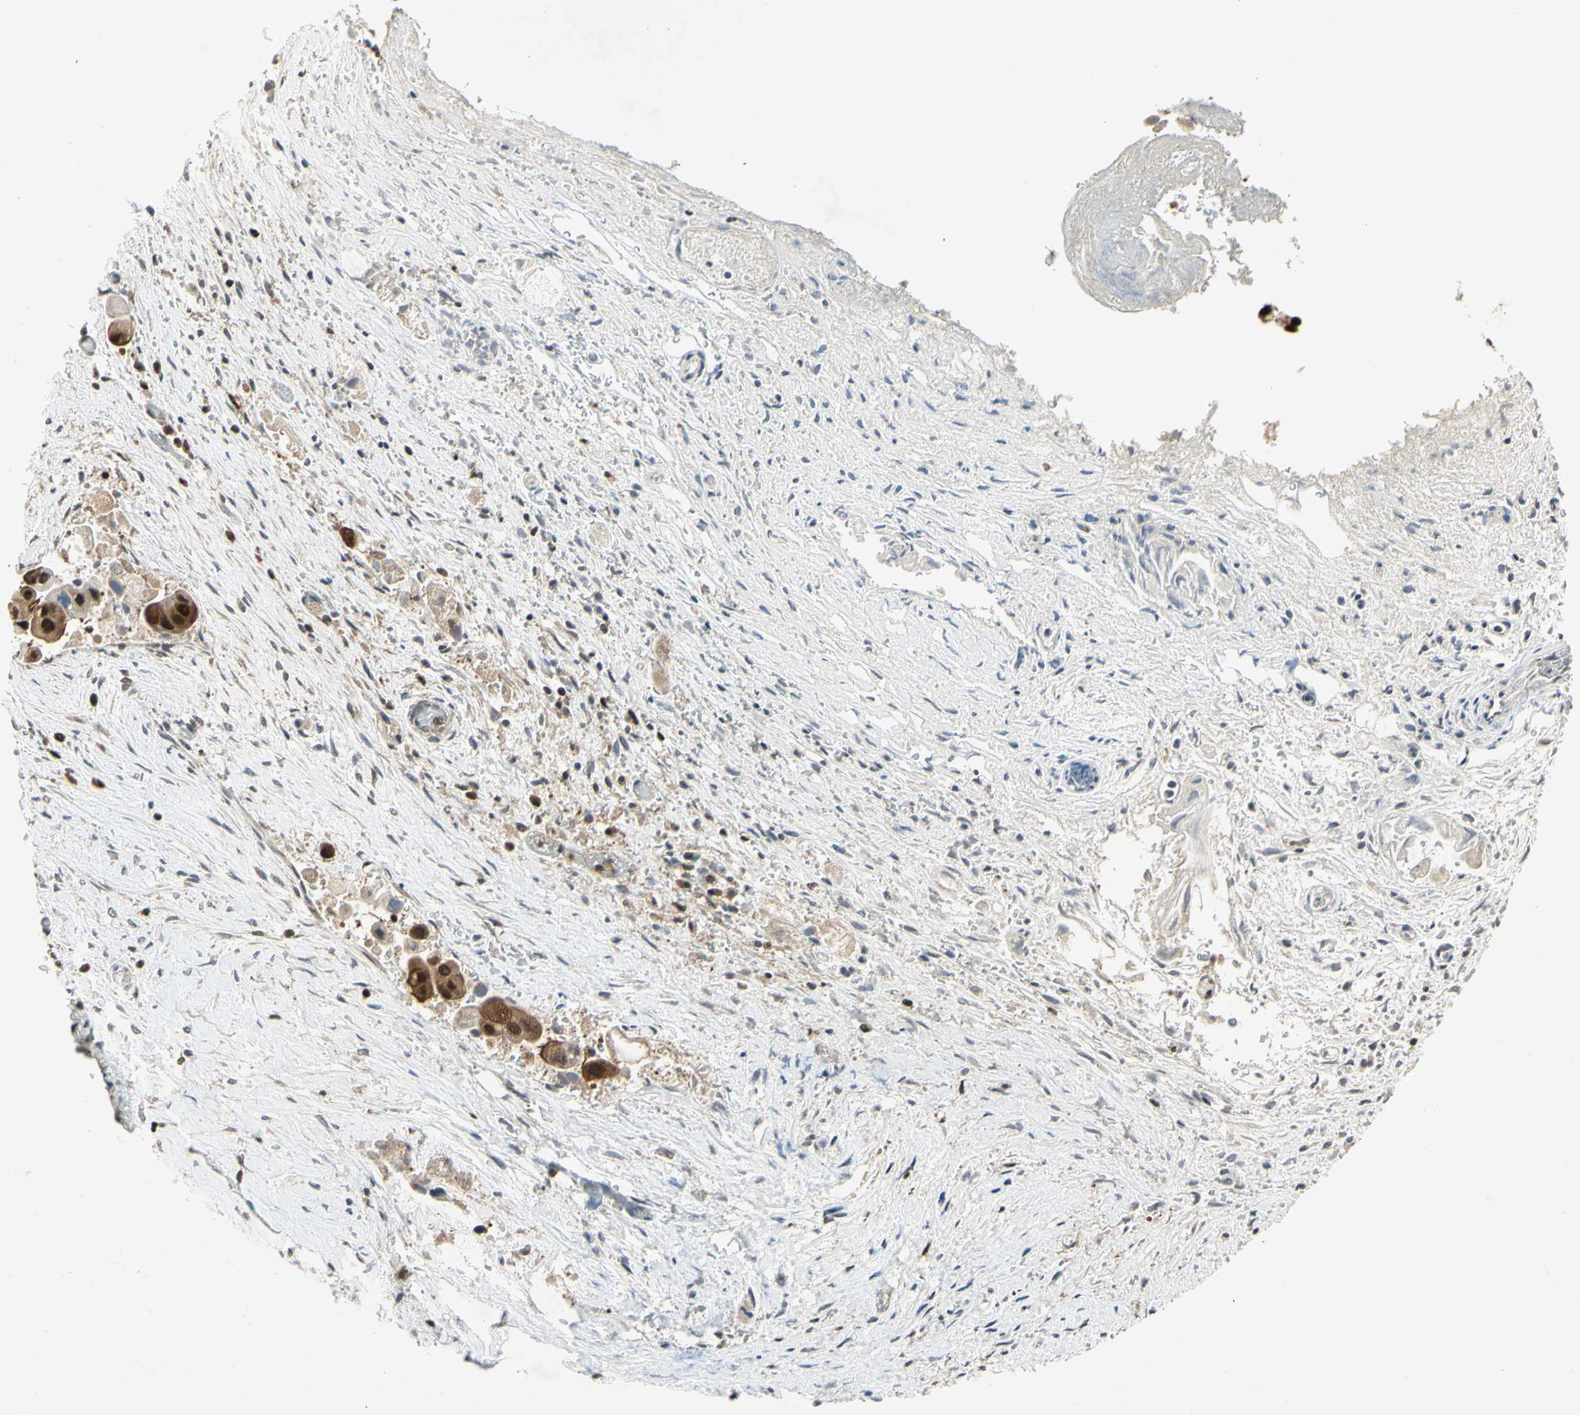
{"staining": {"intensity": "strong", "quantity": ">75%", "location": "cytoplasmic/membranous,nuclear"}, "tissue": "liver cancer", "cell_type": "Tumor cells", "image_type": "cancer", "snomed": [{"axis": "morphology", "description": "Normal tissue, NOS"}, {"axis": "morphology", "description": "Cholangiocarcinoma"}, {"axis": "topography", "description": "Liver"}, {"axis": "topography", "description": "Peripheral nerve tissue"}], "caption": "Approximately >75% of tumor cells in liver cholangiocarcinoma demonstrate strong cytoplasmic/membranous and nuclear protein positivity as visualized by brown immunohistochemical staining.", "gene": "GSR", "patient": {"sex": "male", "age": 50}}